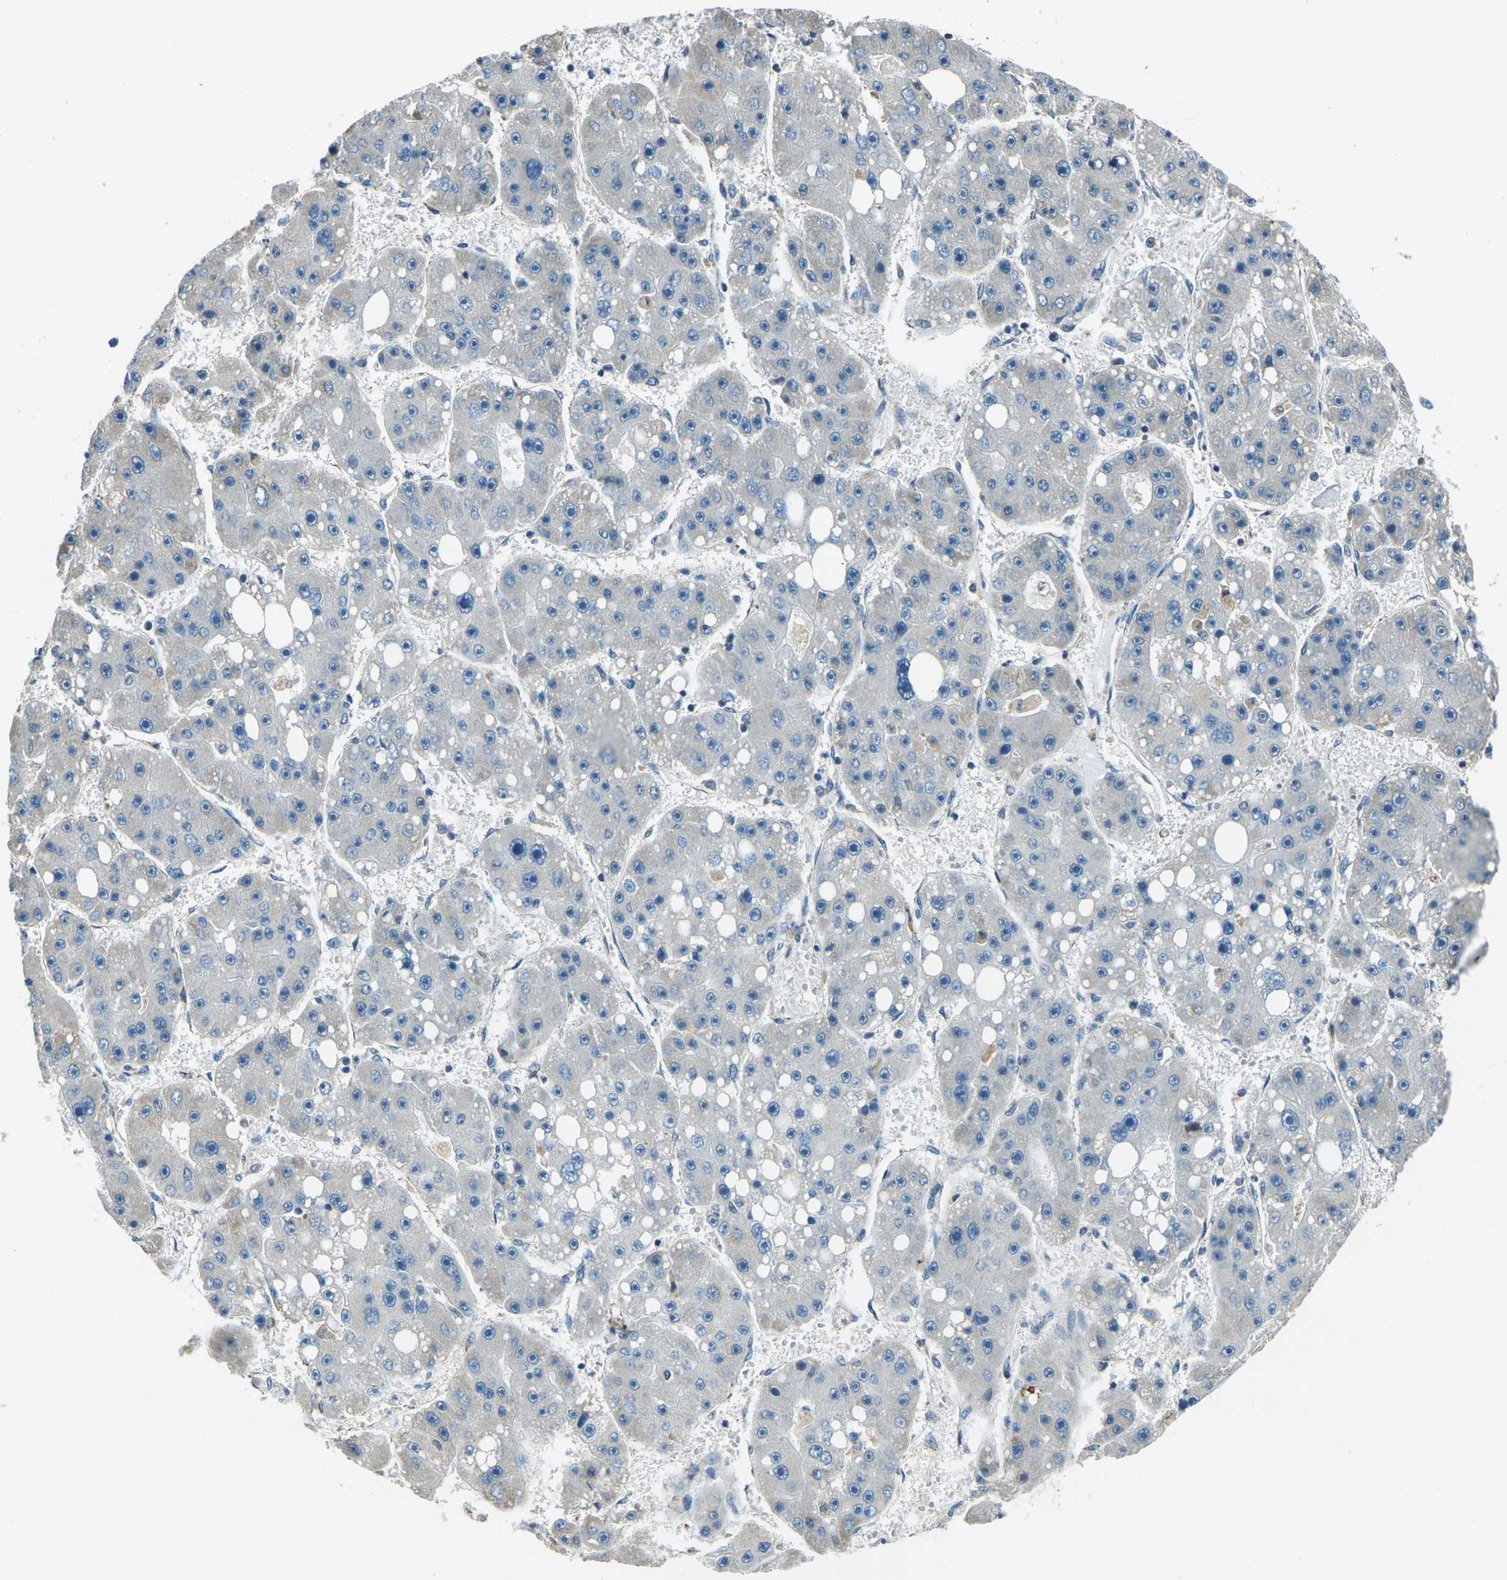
{"staining": {"intensity": "negative", "quantity": "none", "location": "none"}, "tissue": "liver cancer", "cell_type": "Tumor cells", "image_type": "cancer", "snomed": [{"axis": "morphology", "description": "Carcinoma, Hepatocellular, NOS"}, {"axis": "topography", "description": "Liver"}], "caption": "IHC of hepatocellular carcinoma (liver) exhibits no staining in tumor cells.", "gene": "IRF3", "patient": {"sex": "female", "age": 61}}